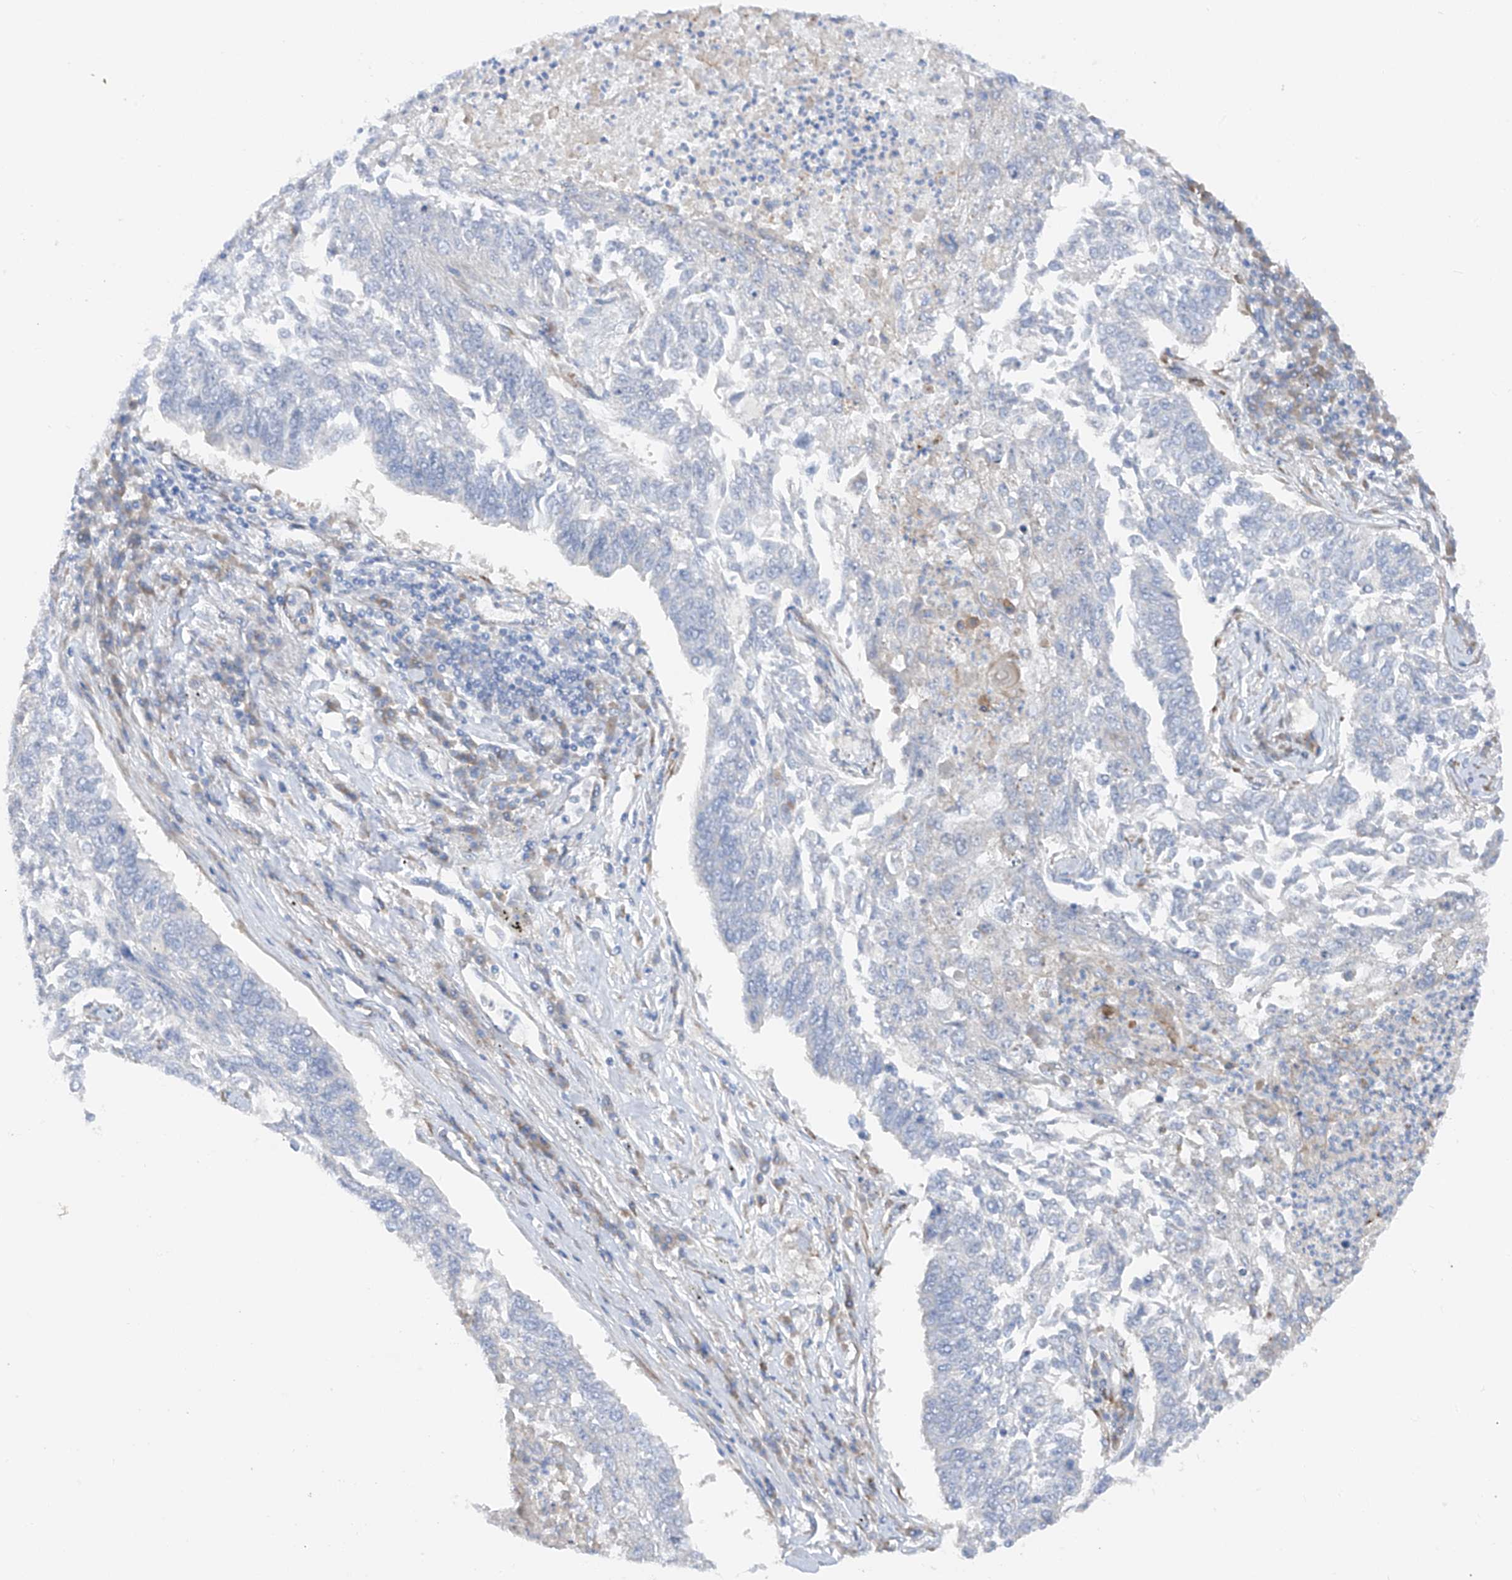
{"staining": {"intensity": "negative", "quantity": "none", "location": "none"}, "tissue": "lung cancer", "cell_type": "Tumor cells", "image_type": "cancer", "snomed": [{"axis": "morphology", "description": "Normal tissue, NOS"}, {"axis": "morphology", "description": "Squamous cell carcinoma, NOS"}, {"axis": "topography", "description": "Cartilage tissue"}, {"axis": "topography", "description": "Bronchus"}, {"axis": "topography", "description": "Lung"}], "caption": "The histopathology image reveals no staining of tumor cells in lung cancer. Brightfield microscopy of immunohistochemistry stained with DAB (brown) and hematoxylin (blue), captured at high magnification.", "gene": "LCA5", "patient": {"sex": "female", "age": 49}}